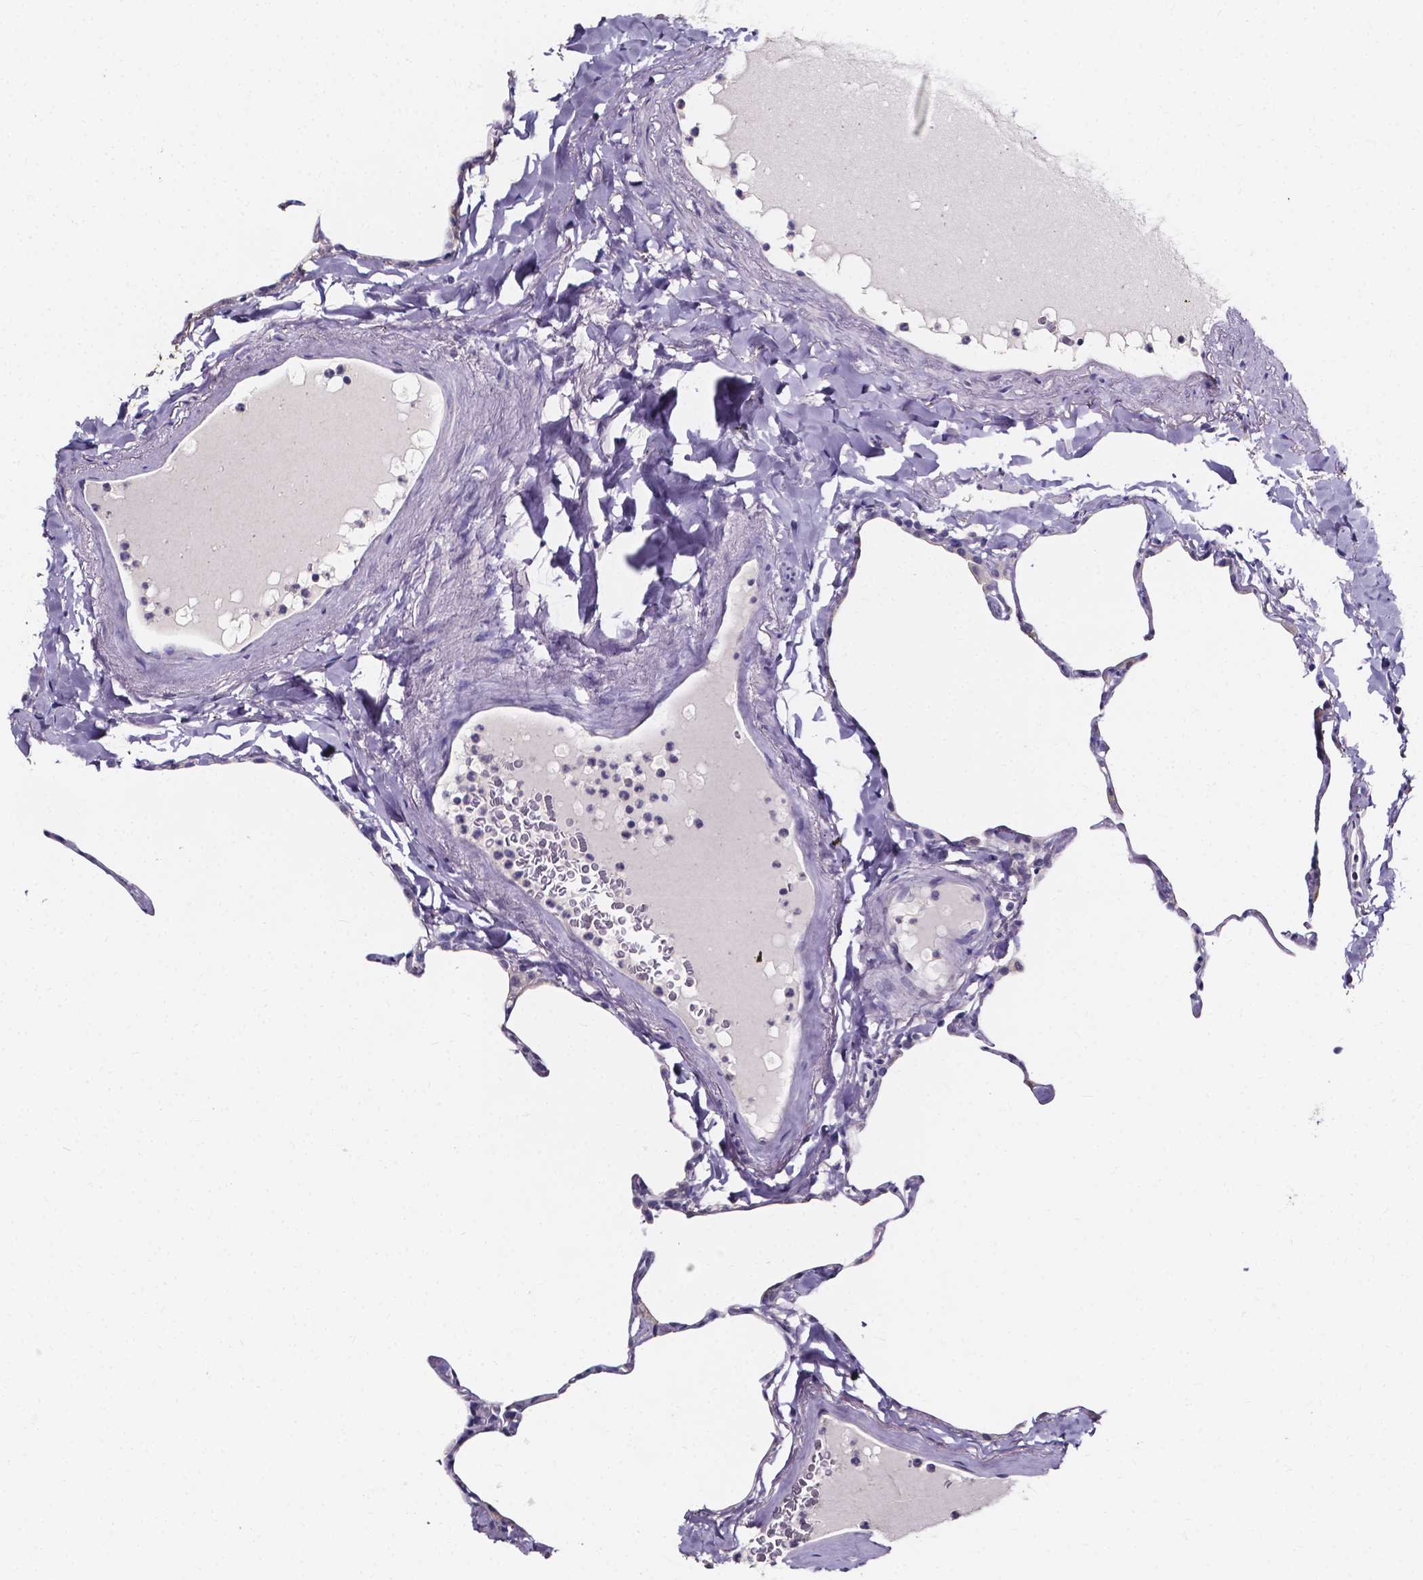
{"staining": {"intensity": "negative", "quantity": "none", "location": "none"}, "tissue": "lung", "cell_type": "Alveolar cells", "image_type": "normal", "snomed": [{"axis": "morphology", "description": "Normal tissue, NOS"}, {"axis": "topography", "description": "Lung"}], "caption": "High magnification brightfield microscopy of unremarkable lung stained with DAB (3,3'-diaminobenzidine) (brown) and counterstained with hematoxylin (blue): alveolar cells show no significant positivity. The staining is performed using DAB (3,3'-diaminobenzidine) brown chromogen with nuclei counter-stained in using hematoxylin.", "gene": "SPOCD1", "patient": {"sex": "male", "age": 65}}